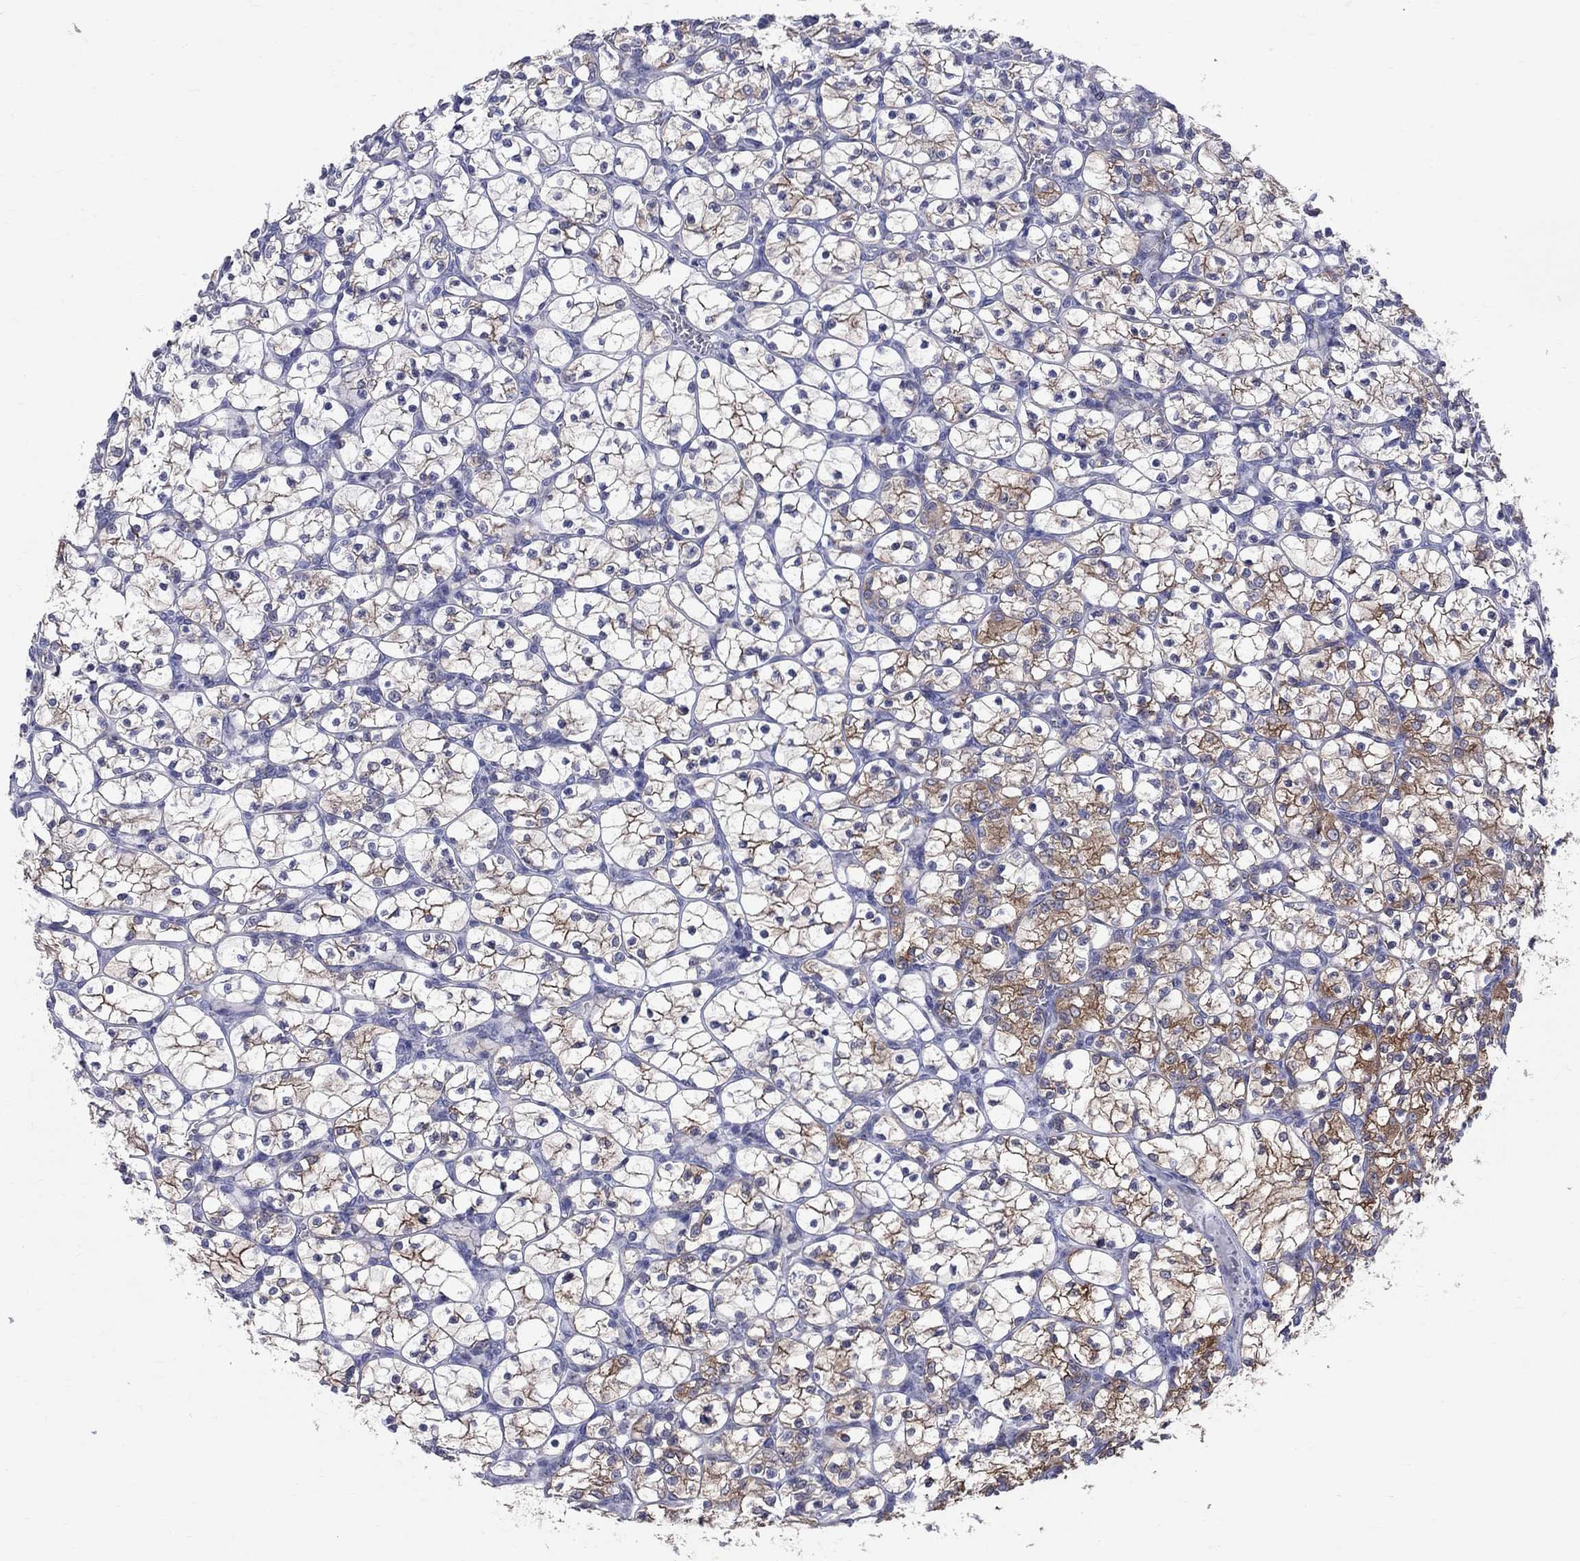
{"staining": {"intensity": "strong", "quantity": "<25%", "location": "cytoplasmic/membranous"}, "tissue": "renal cancer", "cell_type": "Tumor cells", "image_type": "cancer", "snomed": [{"axis": "morphology", "description": "Adenocarcinoma, NOS"}, {"axis": "topography", "description": "Kidney"}], "caption": "Immunohistochemistry (IHC) staining of renal cancer (adenocarcinoma), which exhibits medium levels of strong cytoplasmic/membranous expression in approximately <25% of tumor cells indicating strong cytoplasmic/membranous protein positivity. The staining was performed using DAB (brown) for protein detection and nuclei were counterstained in hematoxylin (blue).", "gene": "CEP43", "patient": {"sex": "female", "age": 89}}